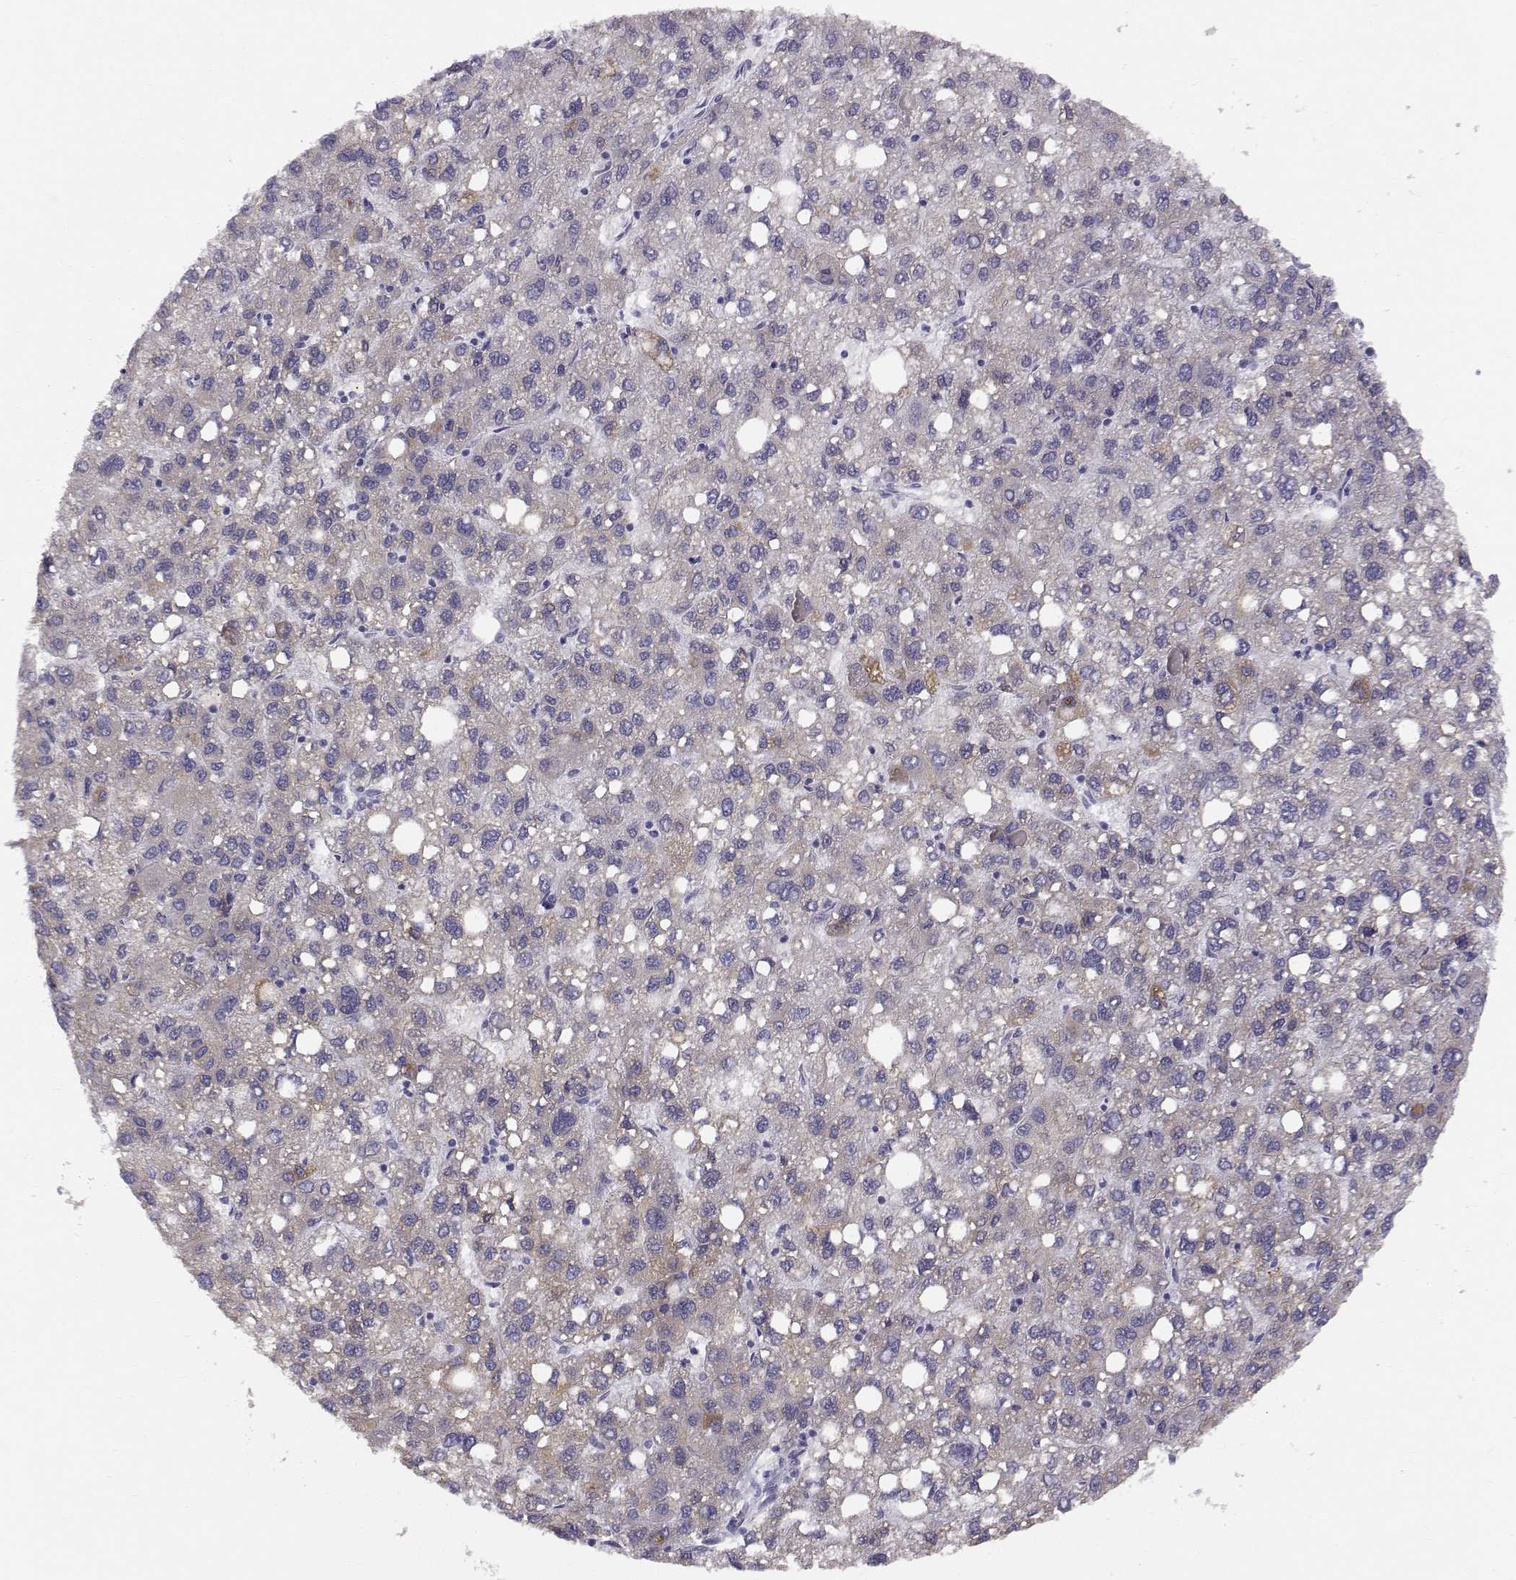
{"staining": {"intensity": "weak", "quantity": ">75%", "location": "cytoplasmic/membranous"}, "tissue": "liver cancer", "cell_type": "Tumor cells", "image_type": "cancer", "snomed": [{"axis": "morphology", "description": "Carcinoma, Hepatocellular, NOS"}, {"axis": "topography", "description": "Liver"}], "caption": "This is an image of immunohistochemistry (IHC) staining of liver cancer (hepatocellular carcinoma), which shows weak staining in the cytoplasmic/membranous of tumor cells.", "gene": "ACSL6", "patient": {"sex": "female", "age": 82}}